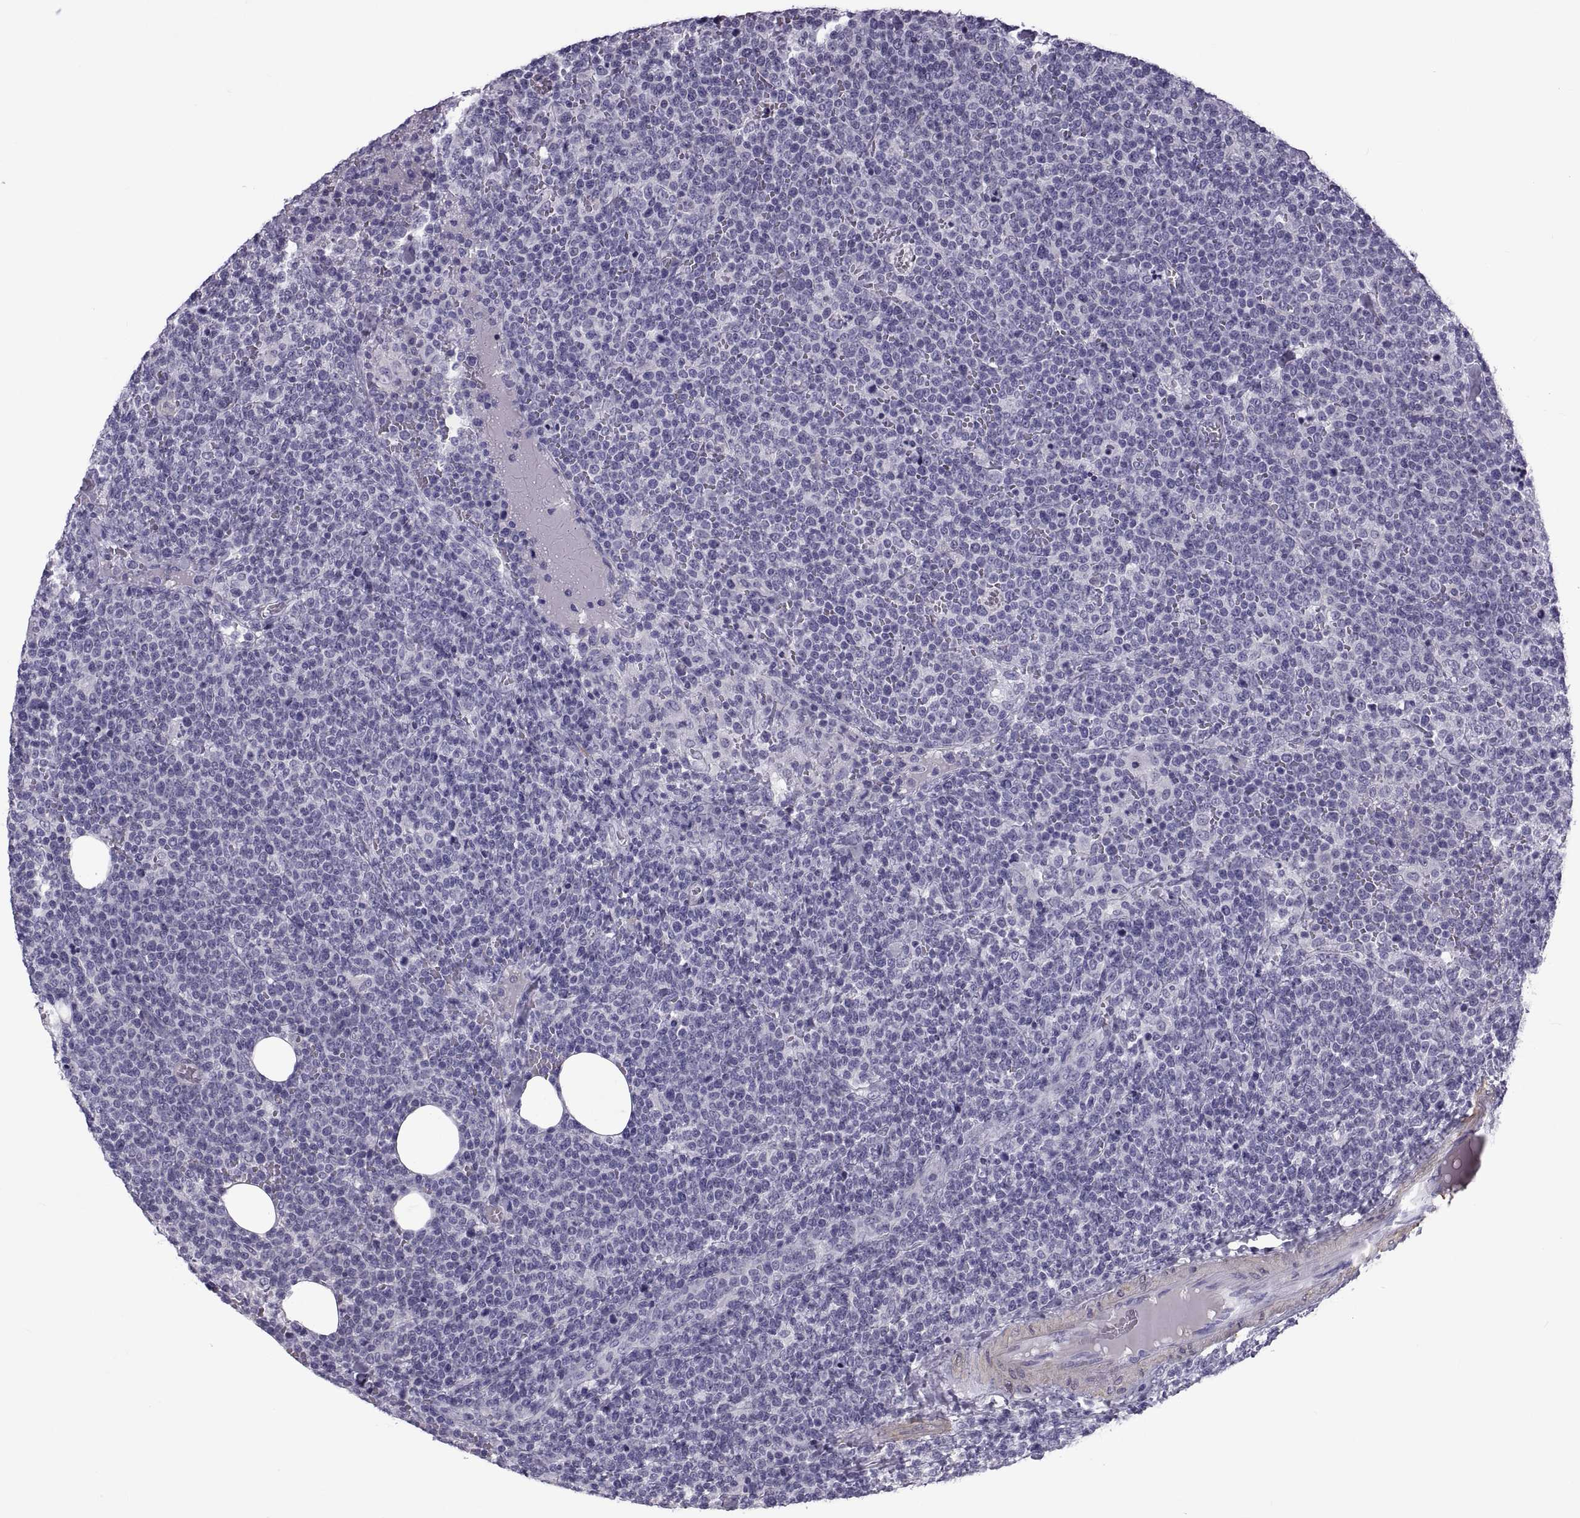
{"staining": {"intensity": "negative", "quantity": "none", "location": "none"}, "tissue": "lymphoma", "cell_type": "Tumor cells", "image_type": "cancer", "snomed": [{"axis": "morphology", "description": "Malignant lymphoma, non-Hodgkin's type, High grade"}, {"axis": "topography", "description": "Lymph node"}], "caption": "Protein analysis of lymphoma shows no significant positivity in tumor cells.", "gene": "MAGEB1", "patient": {"sex": "male", "age": 61}}